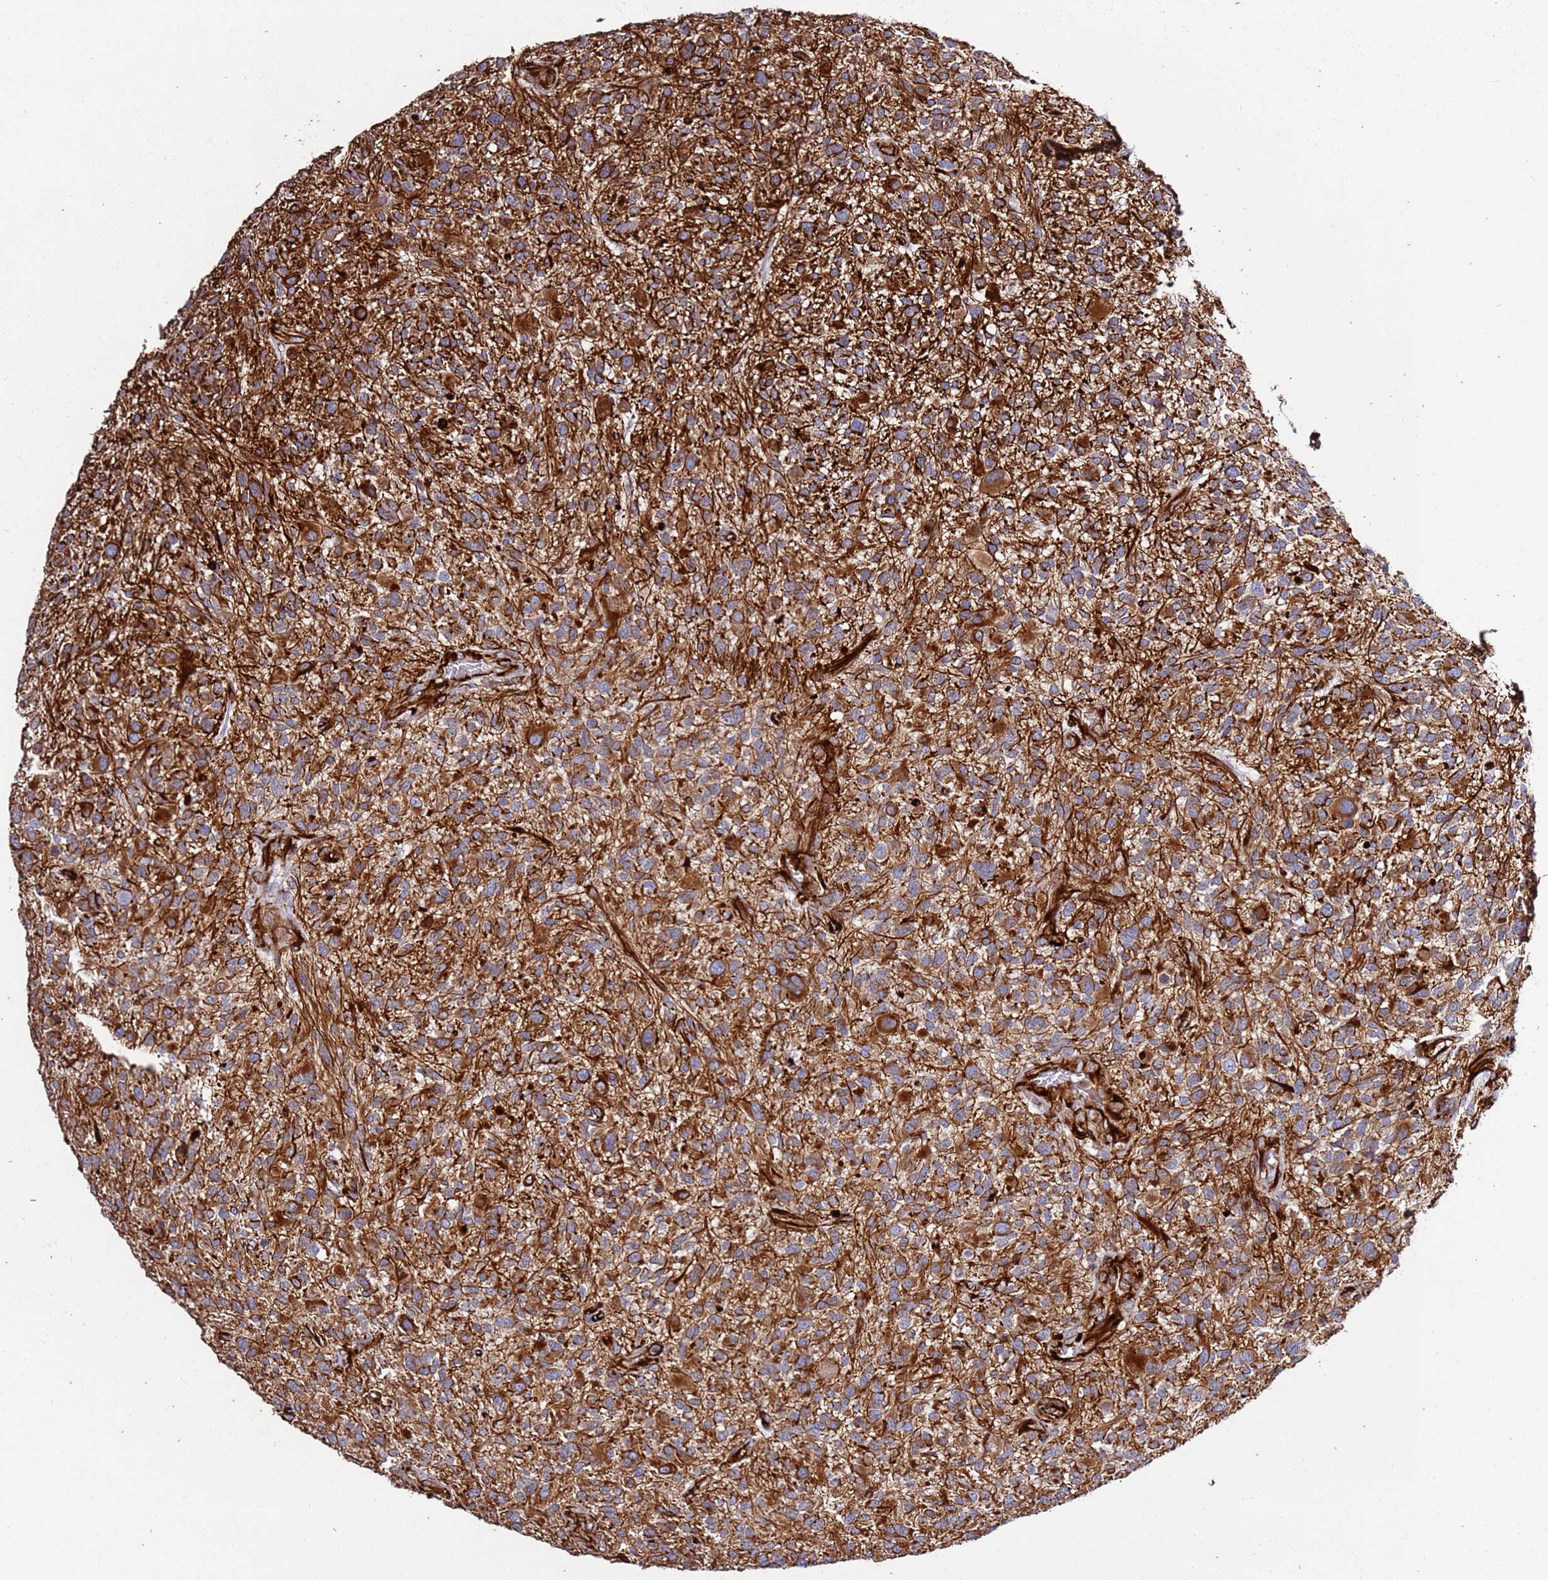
{"staining": {"intensity": "strong", "quantity": "25%-75%", "location": "cytoplasmic/membranous"}, "tissue": "glioma", "cell_type": "Tumor cells", "image_type": "cancer", "snomed": [{"axis": "morphology", "description": "Glioma, malignant, High grade"}, {"axis": "topography", "description": "Brain"}], "caption": "Glioma stained with a protein marker demonstrates strong staining in tumor cells.", "gene": "MRGPRE", "patient": {"sex": "male", "age": 47}}